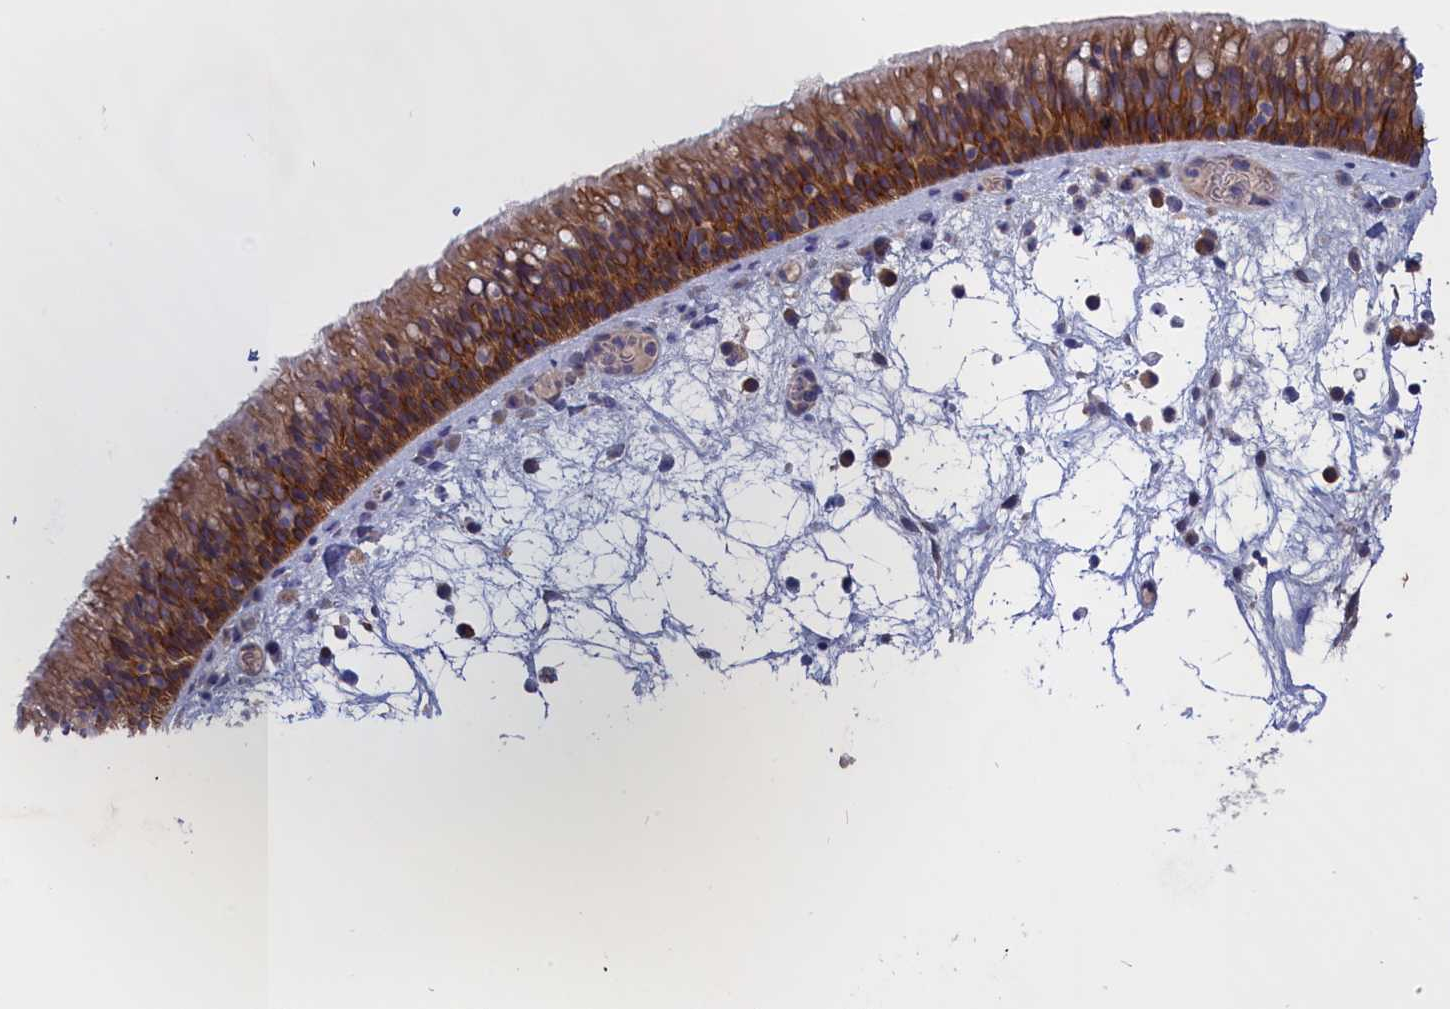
{"staining": {"intensity": "strong", "quantity": "25%-75%", "location": "cytoplasmic/membranous"}, "tissue": "nasopharynx", "cell_type": "Respiratory epithelial cells", "image_type": "normal", "snomed": [{"axis": "morphology", "description": "Normal tissue, NOS"}, {"axis": "morphology", "description": "Inflammation, NOS"}, {"axis": "morphology", "description": "Malignant melanoma, Metastatic site"}, {"axis": "topography", "description": "Nasopharynx"}], "caption": "IHC image of benign human nasopharynx stained for a protein (brown), which shows high levels of strong cytoplasmic/membranous staining in approximately 25%-75% of respiratory epithelial cells.", "gene": "COL19A1", "patient": {"sex": "male", "age": 70}}